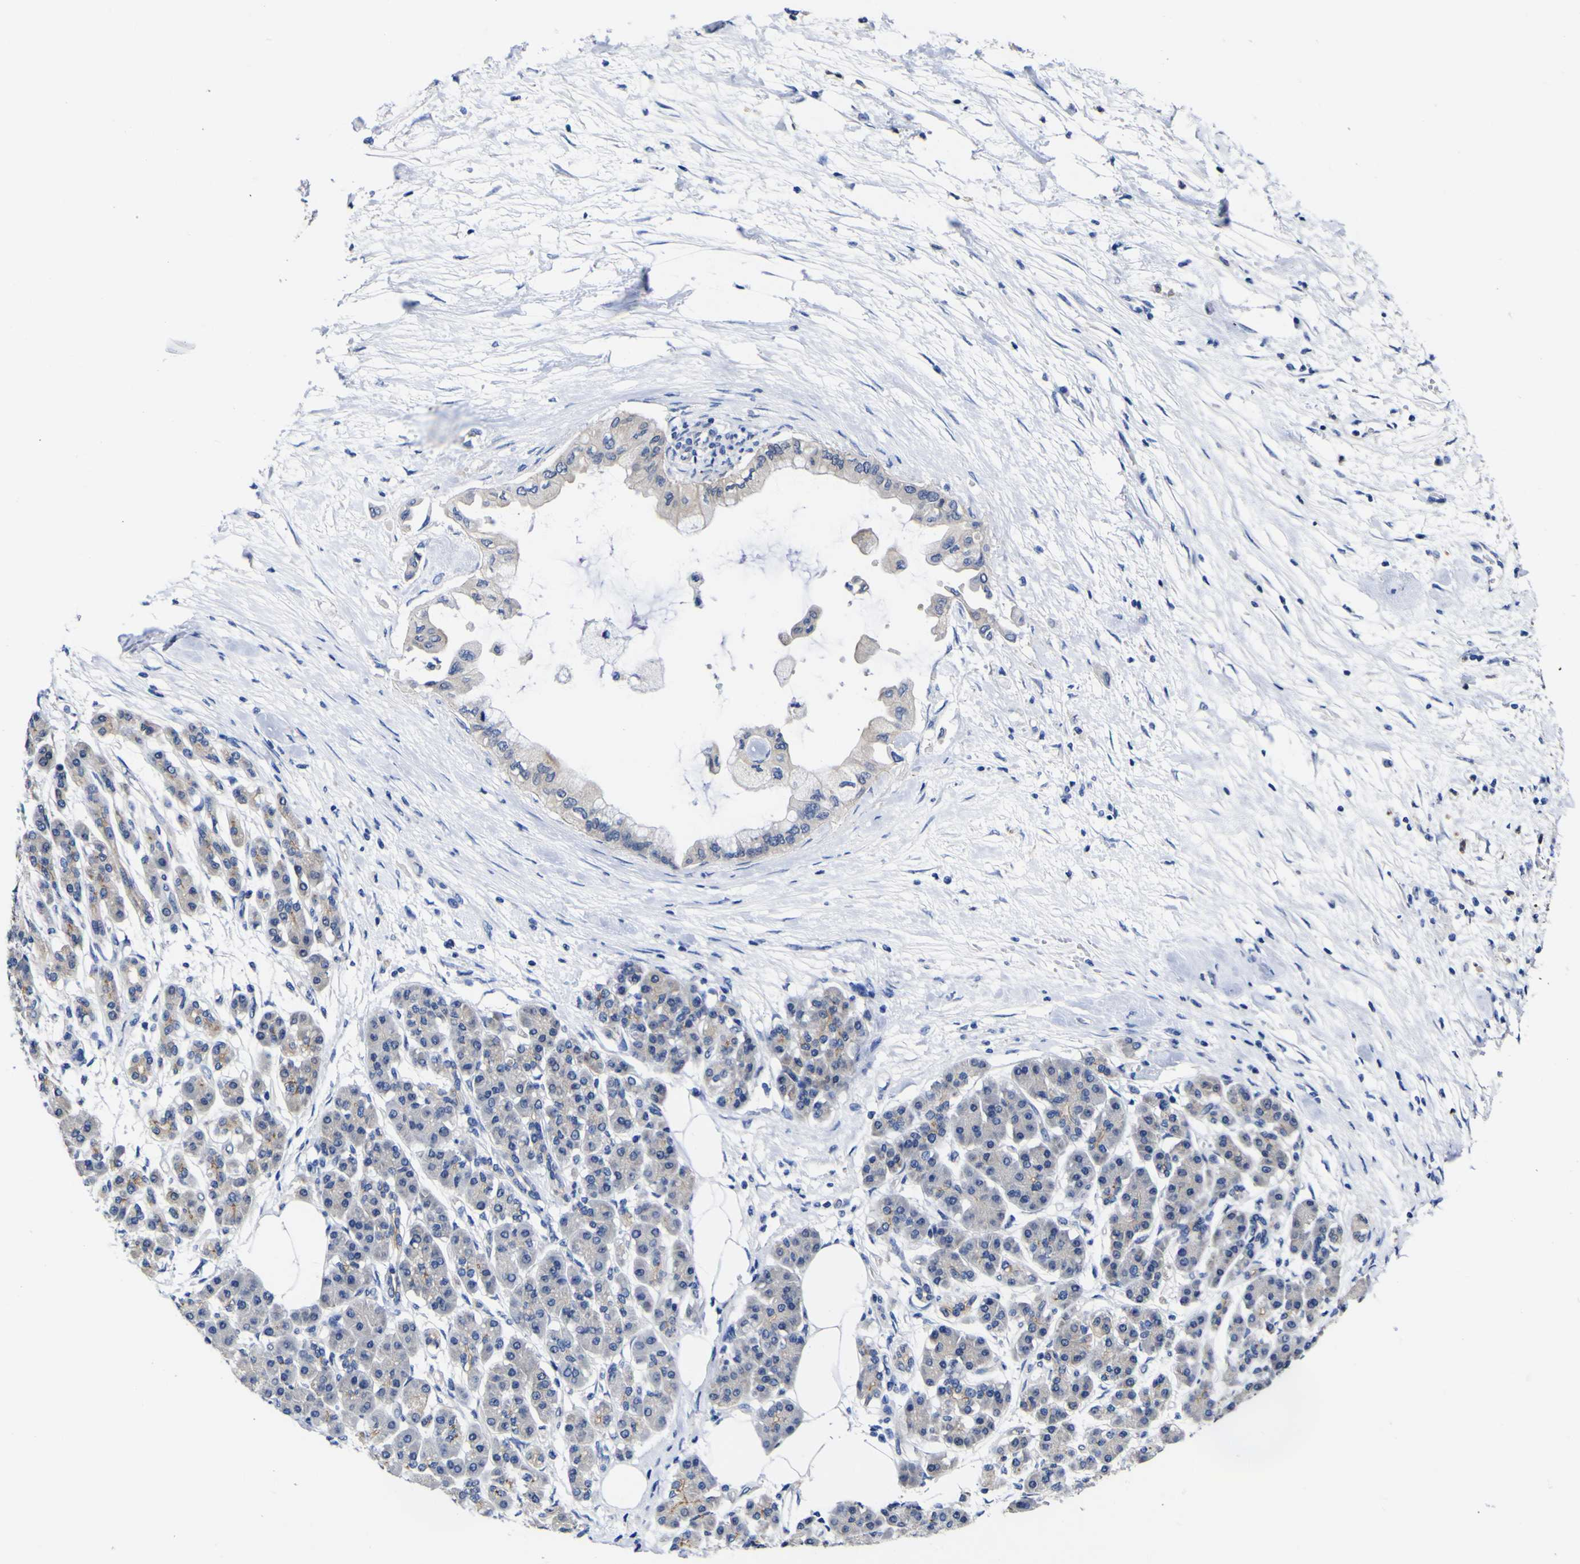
{"staining": {"intensity": "negative", "quantity": "none", "location": "none"}, "tissue": "pancreatic cancer", "cell_type": "Tumor cells", "image_type": "cancer", "snomed": [{"axis": "morphology", "description": "Adenocarcinoma, NOS"}, {"axis": "morphology", "description": "Adenocarcinoma, metastatic, NOS"}, {"axis": "topography", "description": "Lymph node"}, {"axis": "topography", "description": "Pancreas"}, {"axis": "topography", "description": "Duodenum"}], "caption": "IHC of human pancreatic metastatic adenocarcinoma exhibits no expression in tumor cells.", "gene": "CASP6", "patient": {"sex": "female", "age": 64}}